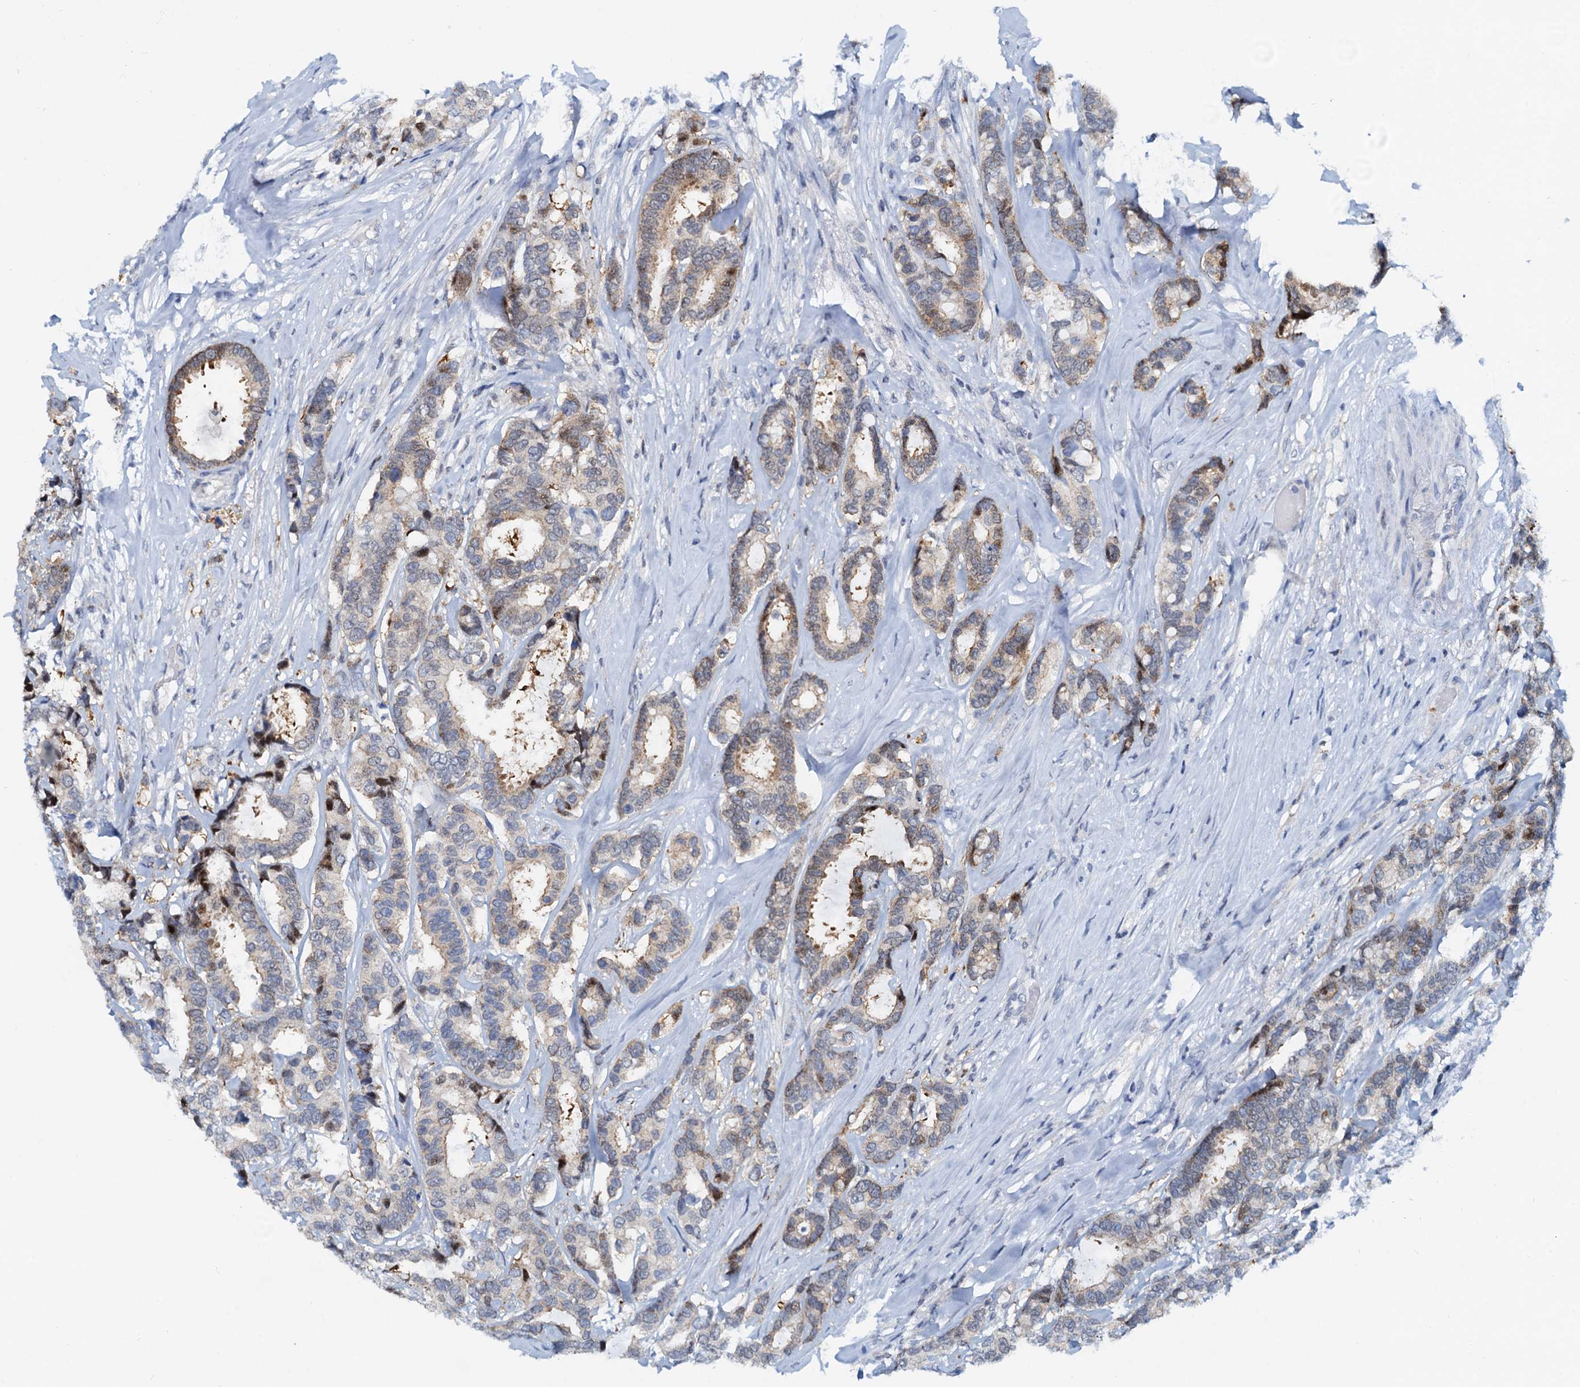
{"staining": {"intensity": "weak", "quantity": "<25%", "location": "cytoplasmic/membranous"}, "tissue": "breast cancer", "cell_type": "Tumor cells", "image_type": "cancer", "snomed": [{"axis": "morphology", "description": "Duct carcinoma"}, {"axis": "topography", "description": "Breast"}], "caption": "The immunohistochemistry image has no significant positivity in tumor cells of breast cancer tissue.", "gene": "PTGES3", "patient": {"sex": "female", "age": 87}}